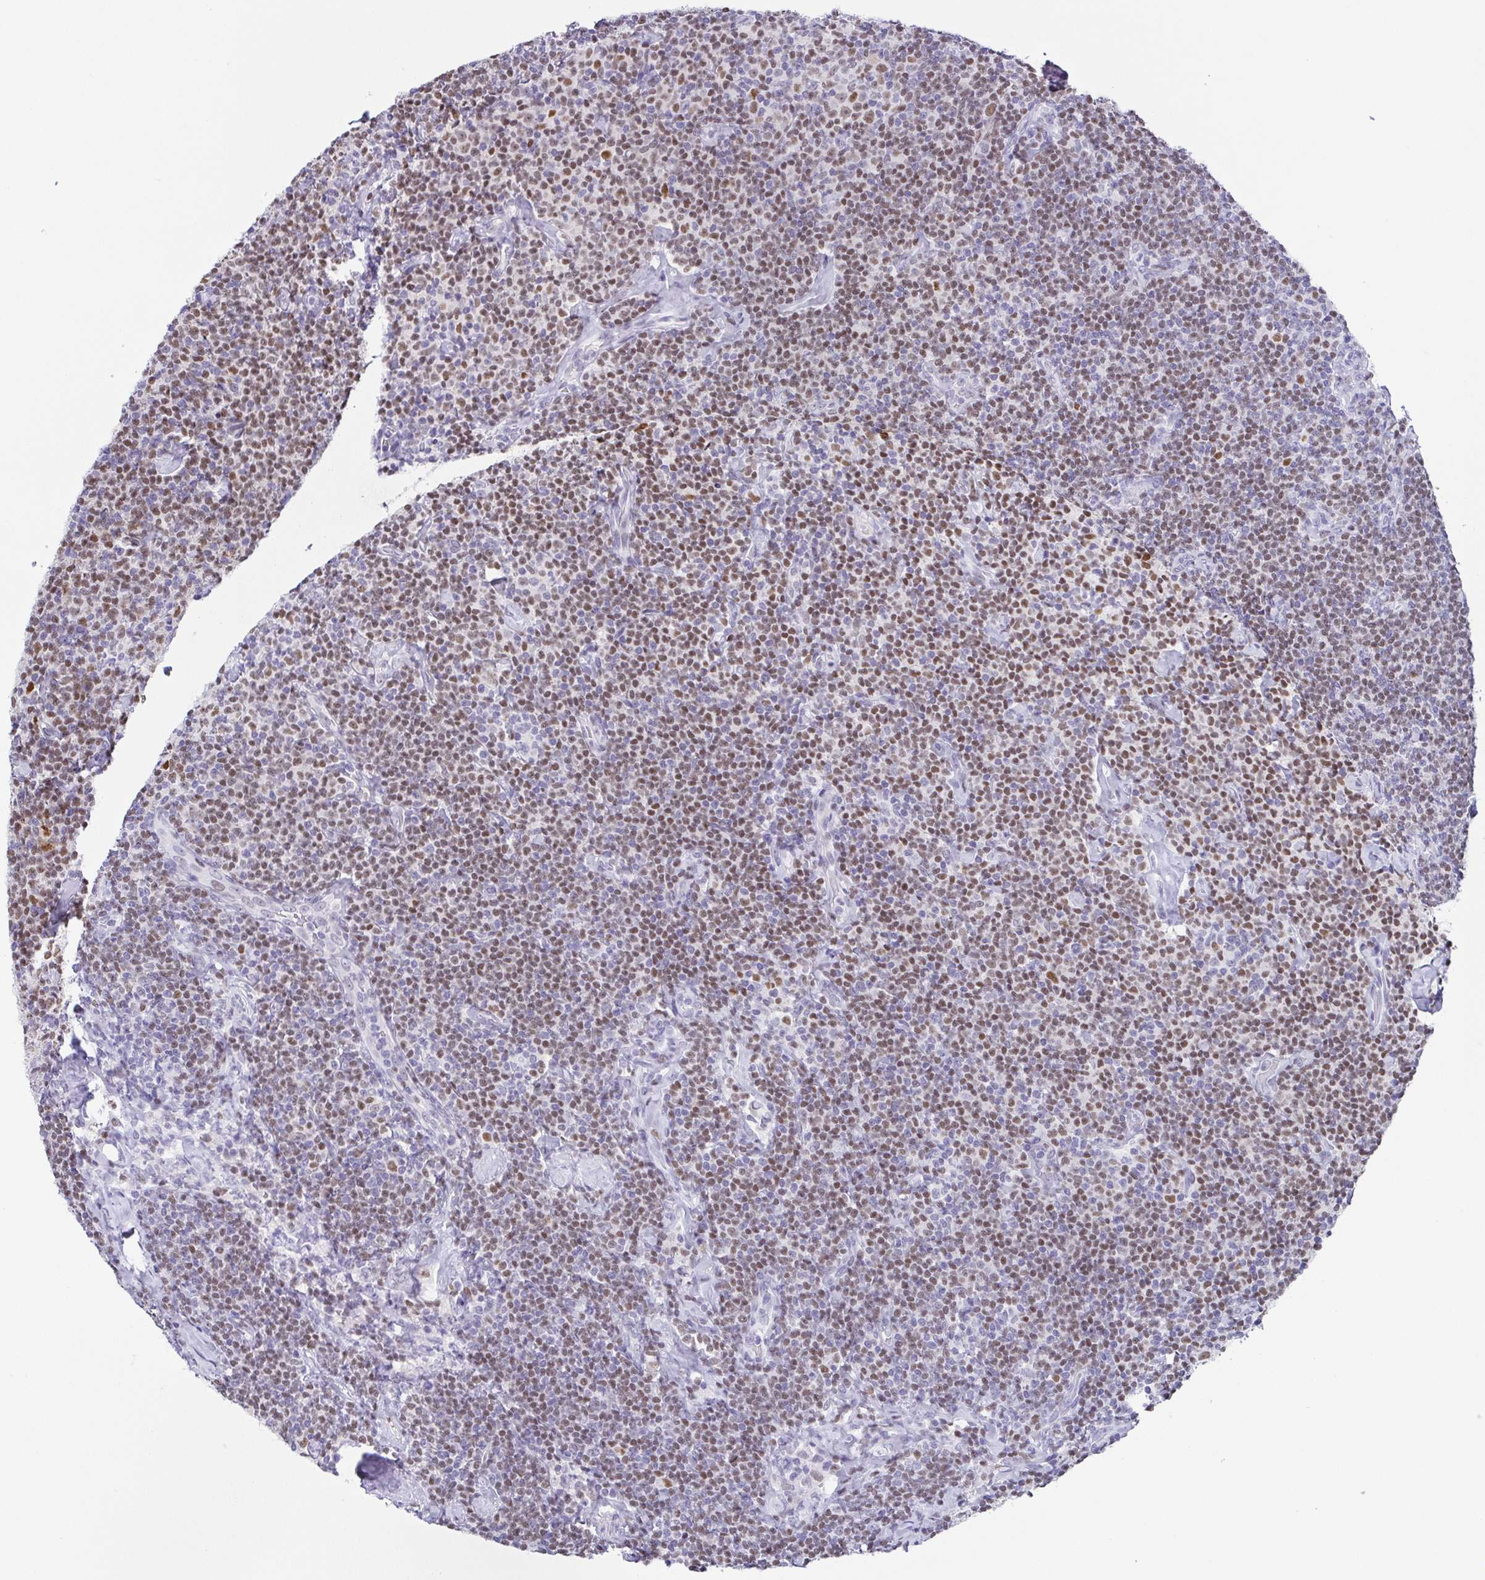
{"staining": {"intensity": "moderate", "quantity": "25%-75%", "location": "nuclear"}, "tissue": "lymphoma", "cell_type": "Tumor cells", "image_type": "cancer", "snomed": [{"axis": "morphology", "description": "Malignant lymphoma, non-Hodgkin's type, Low grade"}, {"axis": "topography", "description": "Lymph node"}], "caption": "Tumor cells reveal medium levels of moderate nuclear expression in about 25%-75% of cells in human low-grade malignant lymphoma, non-Hodgkin's type.", "gene": "TCF3", "patient": {"sex": "male", "age": 81}}